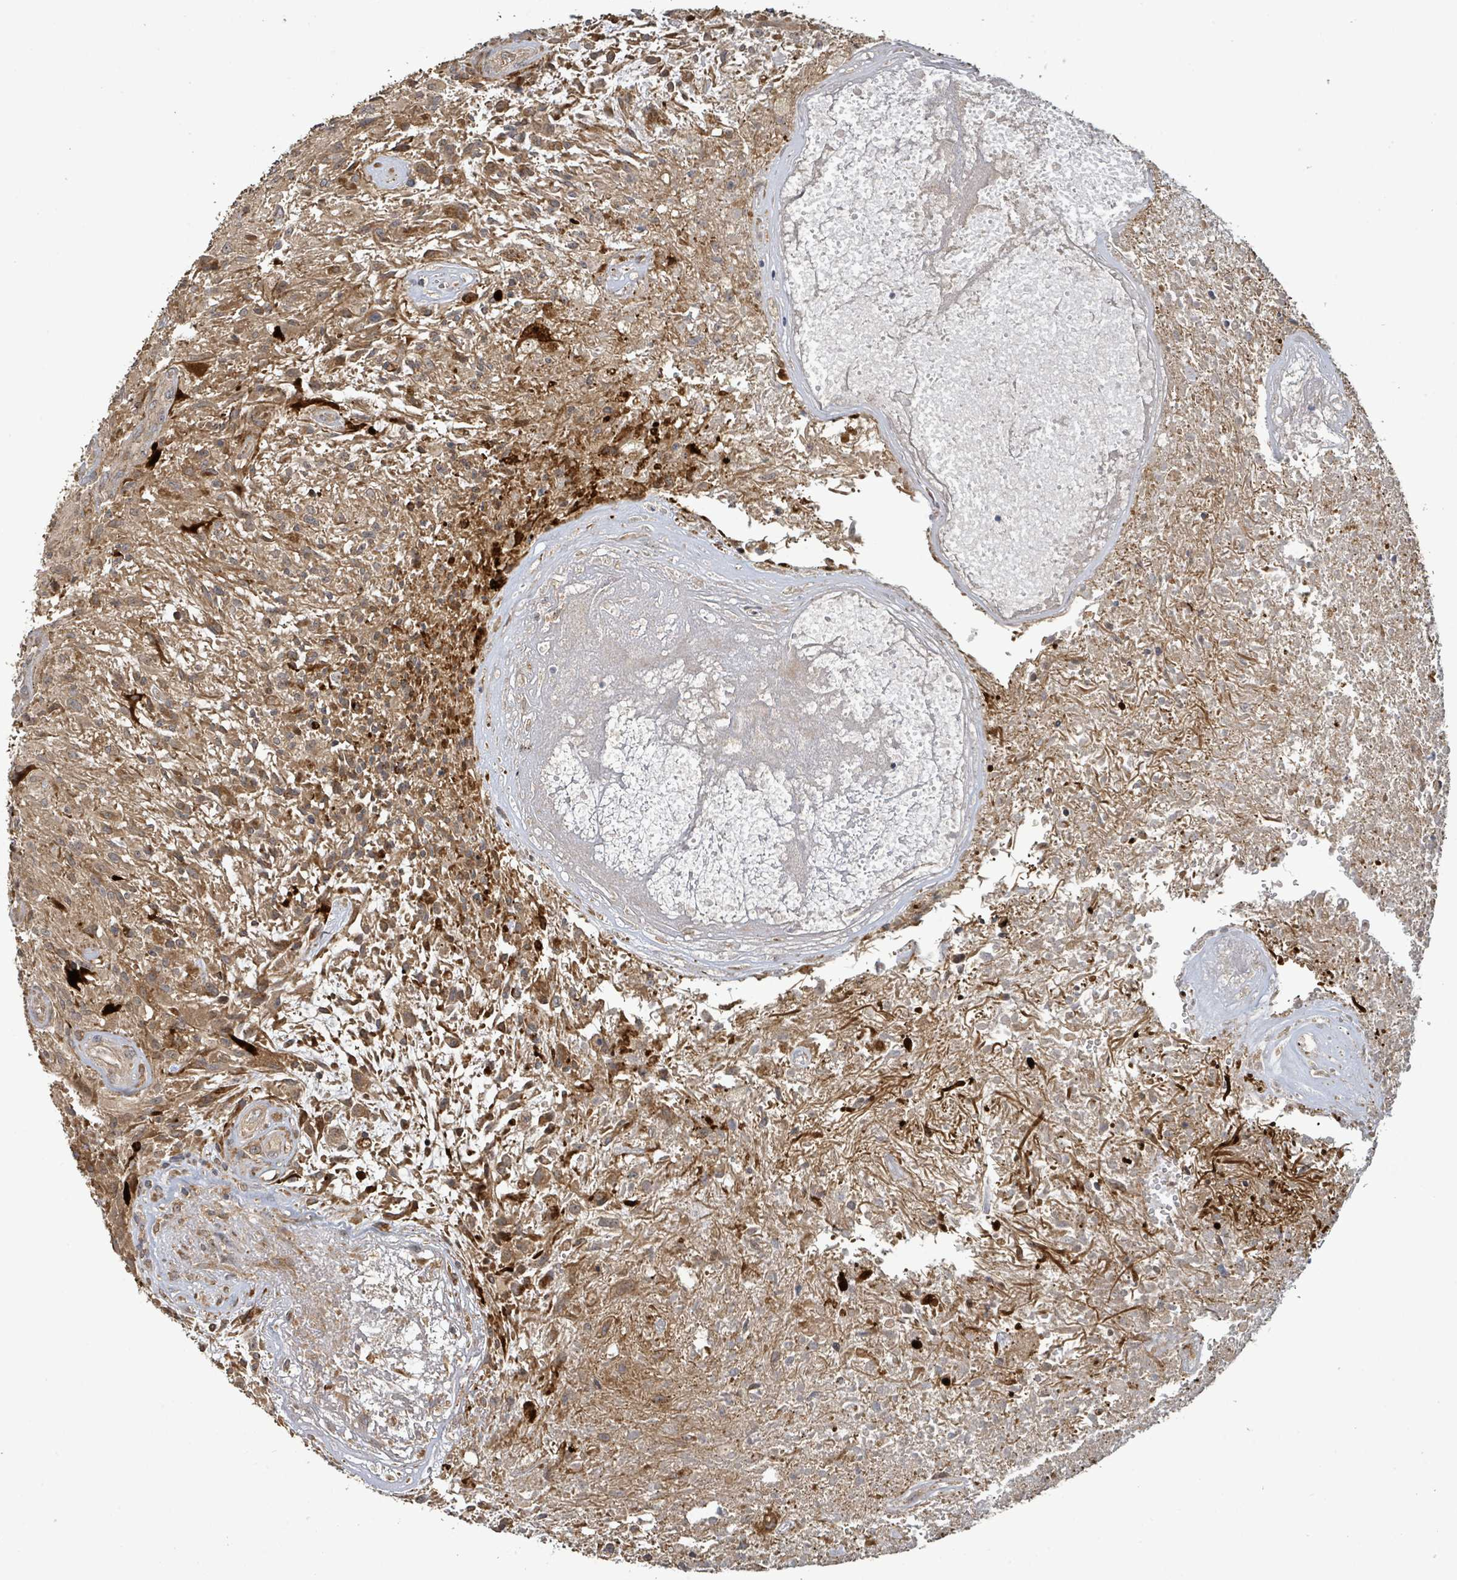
{"staining": {"intensity": "moderate", "quantity": ">75%", "location": "cytoplasmic/membranous"}, "tissue": "glioma", "cell_type": "Tumor cells", "image_type": "cancer", "snomed": [{"axis": "morphology", "description": "Glioma, malignant, High grade"}, {"axis": "topography", "description": "Brain"}], "caption": "Immunohistochemical staining of human high-grade glioma (malignant) reveals medium levels of moderate cytoplasmic/membranous protein staining in approximately >75% of tumor cells.", "gene": "STARD4", "patient": {"sex": "male", "age": 56}}